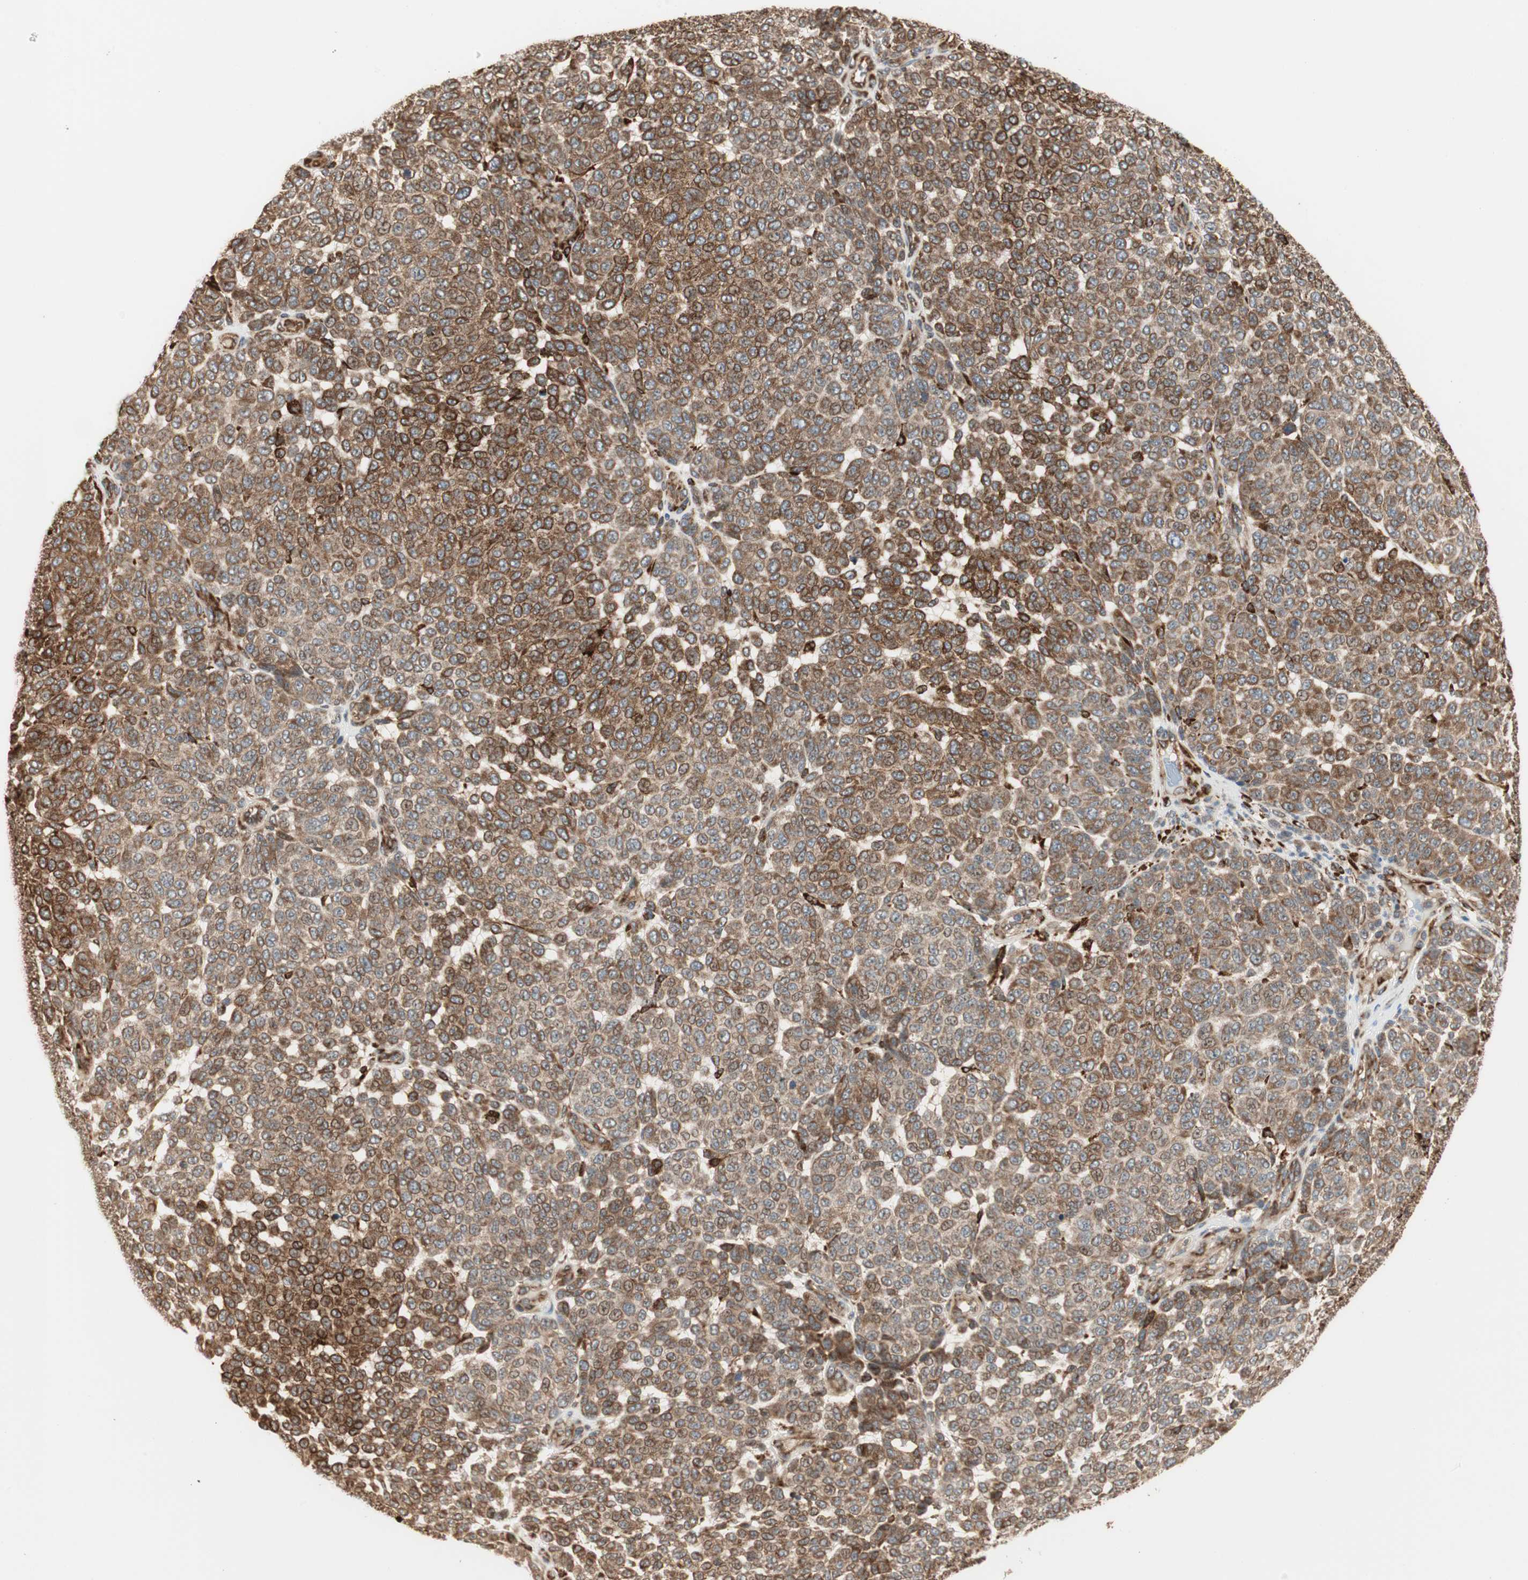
{"staining": {"intensity": "strong", "quantity": ">75%", "location": "cytoplasmic/membranous"}, "tissue": "melanoma", "cell_type": "Tumor cells", "image_type": "cancer", "snomed": [{"axis": "morphology", "description": "Malignant melanoma, NOS"}, {"axis": "topography", "description": "Skin"}], "caption": "This photomicrograph exhibits immunohistochemistry staining of human malignant melanoma, with high strong cytoplasmic/membranous staining in about >75% of tumor cells.", "gene": "P4HA1", "patient": {"sex": "male", "age": 59}}